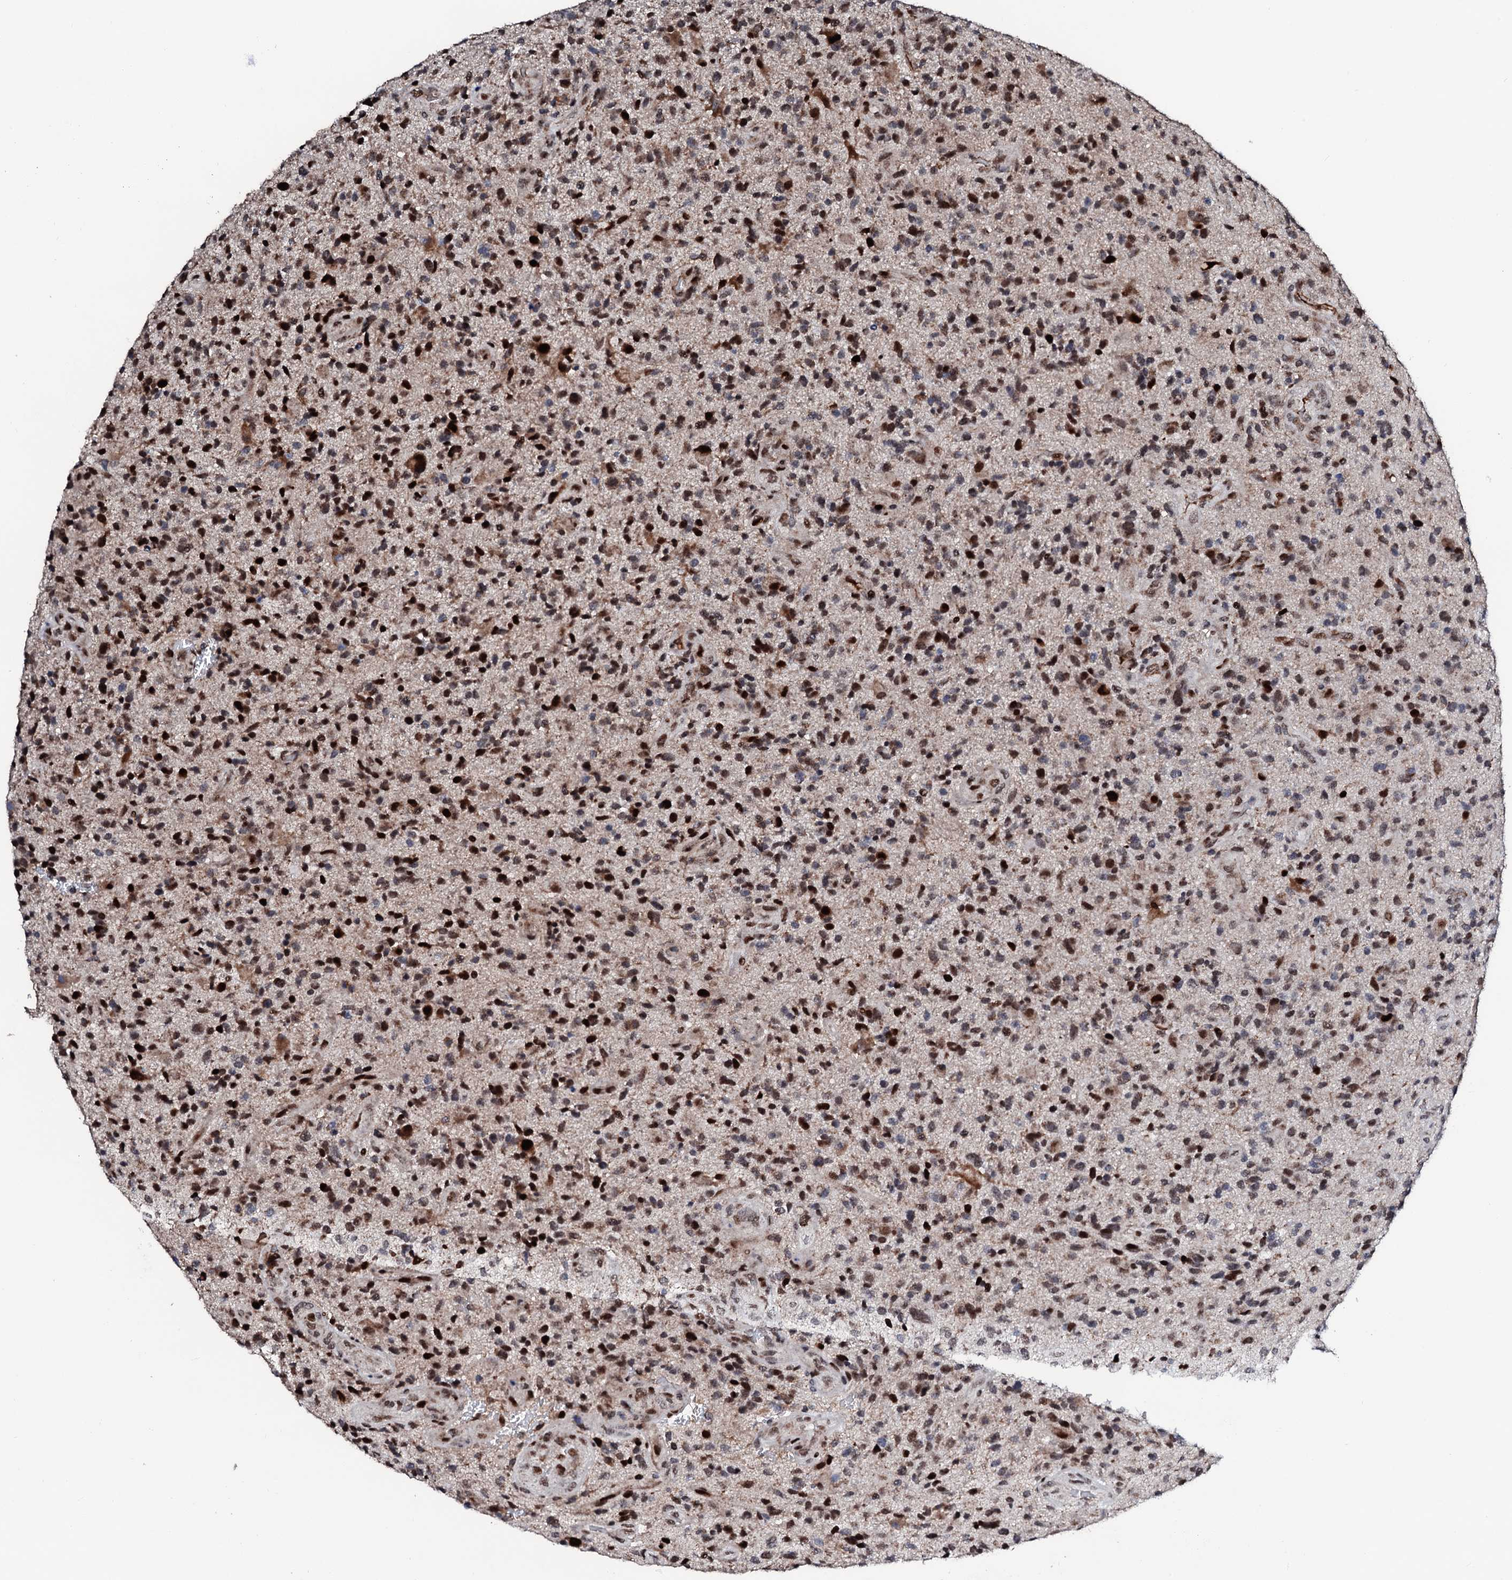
{"staining": {"intensity": "moderate", "quantity": ">75%", "location": "nuclear"}, "tissue": "glioma", "cell_type": "Tumor cells", "image_type": "cancer", "snomed": [{"axis": "morphology", "description": "Glioma, malignant, High grade"}, {"axis": "topography", "description": "Brain"}], "caption": "Human high-grade glioma (malignant) stained with a brown dye displays moderate nuclear positive positivity in approximately >75% of tumor cells.", "gene": "KIF18A", "patient": {"sex": "male", "age": 47}}